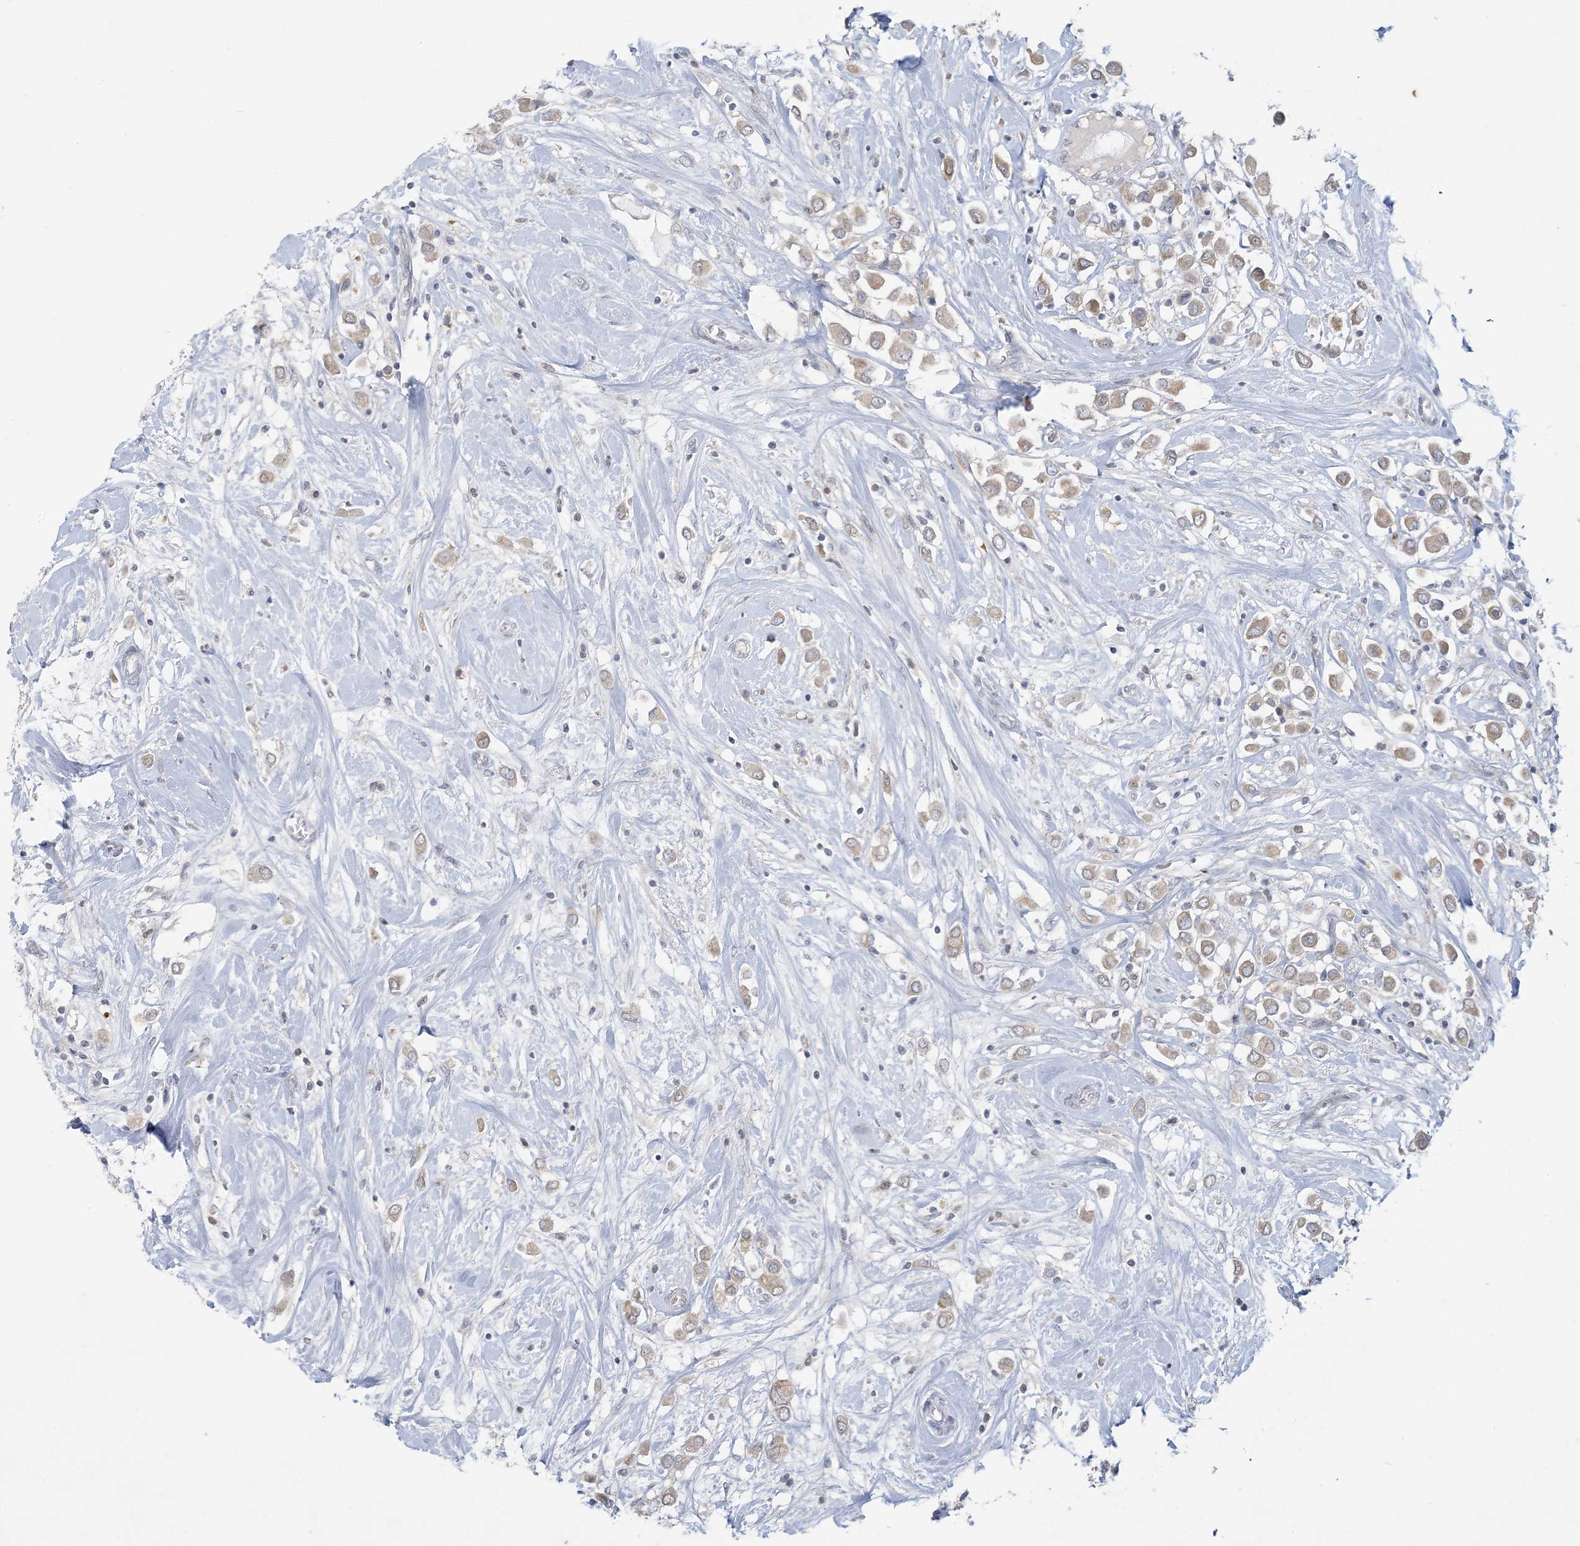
{"staining": {"intensity": "weak", "quantity": ">75%", "location": "cytoplasmic/membranous"}, "tissue": "breast cancer", "cell_type": "Tumor cells", "image_type": "cancer", "snomed": [{"axis": "morphology", "description": "Duct carcinoma"}, {"axis": "topography", "description": "Breast"}], "caption": "Immunohistochemical staining of human breast cancer demonstrates low levels of weak cytoplasmic/membranous protein expression in approximately >75% of tumor cells. The staining was performed using DAB, with brown indicating positive protein expression. Nuclei are stained blue with hematoxylin.", "gene": "KIF3A", "patient": {"sex": "female", "age": 61}}